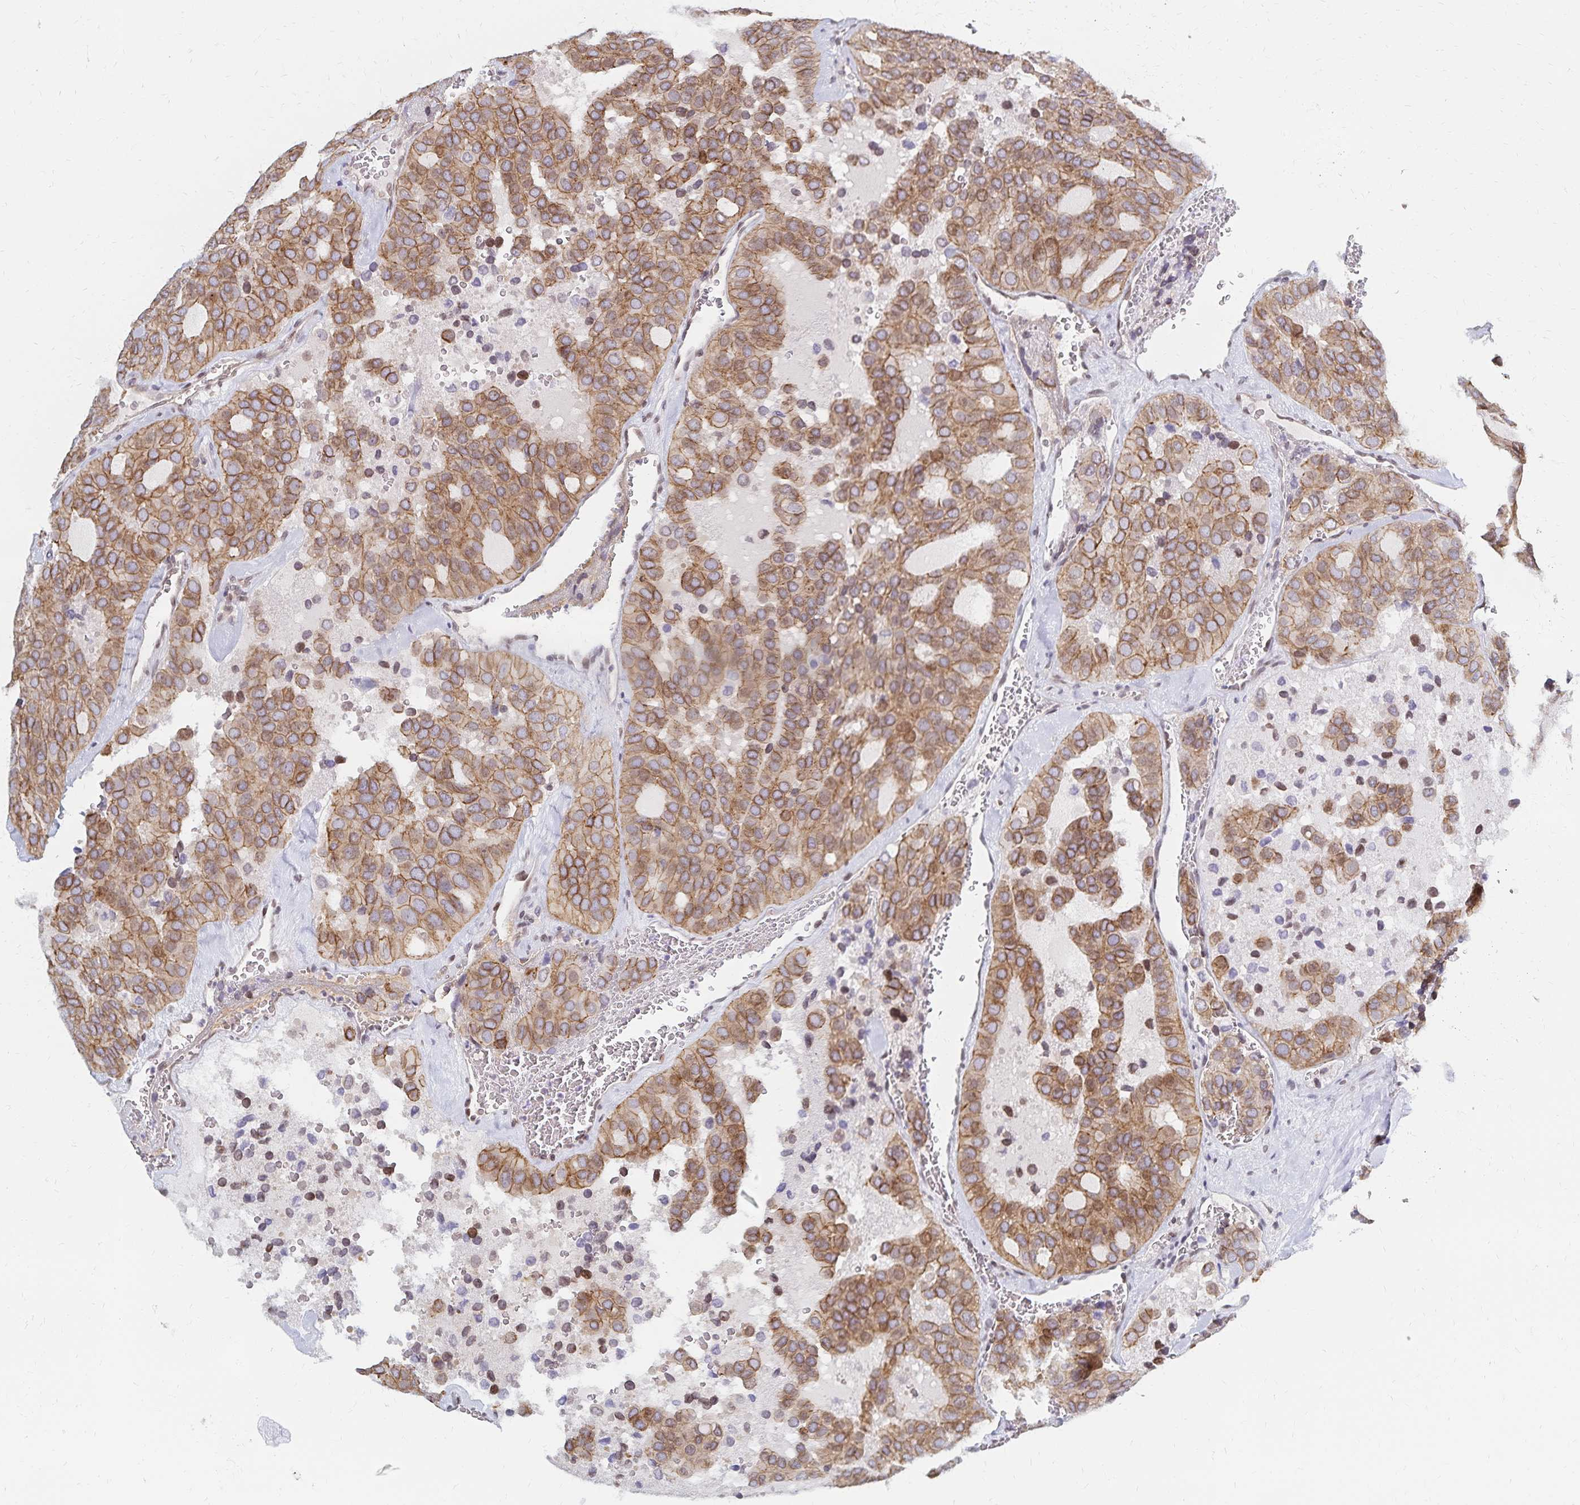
{"staining": {"intensity": "moderate", "quantity": ">75%", "location": "cytoplasmic/membranous"}, "tissue": "thyroid cancer", "cell_type": "Tumor cells", "image_type": "cancer", "snomed": [{"axis": "morphology", "description": "Follicular adenoma carcinoma, NOS"}, {"axis": "topography", "description": "Thyroid gland"}], "caption": "Human follicular adenoma carcinoma (thyroid) stained with a brown dye demonstrates moderate cytoplasmic/membranous positive positivity in approximately >75% of tumor cells.", "gene": "RAB9B", "patient": {"sex": "male", "age": 75}}